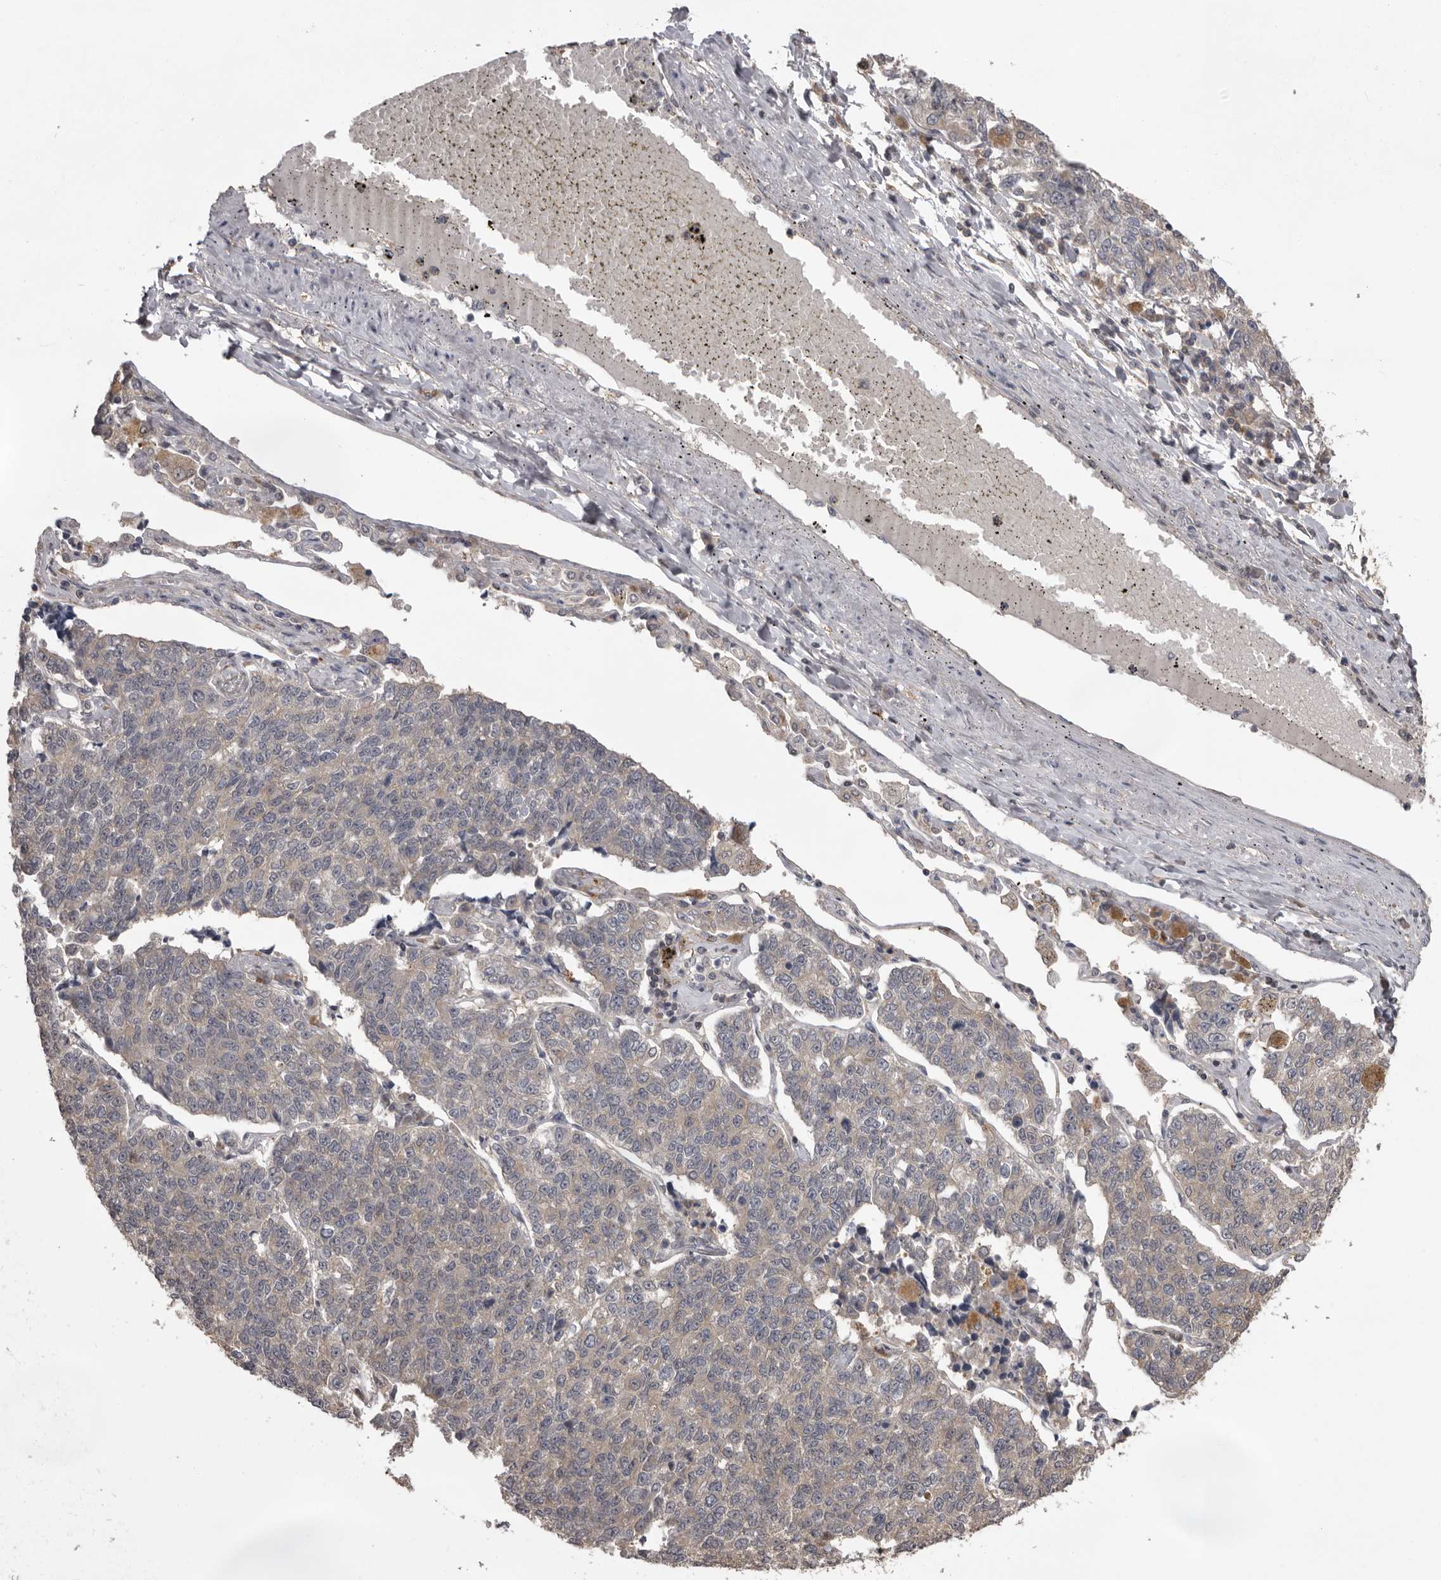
{"staining": {"intensity": "weak", "quantity": "<25%", "location": "cytoplasmic/membranous"}, "tissue": "lung cancer", "cell_type": "Tumor cells", "image_type": "cancer", "snomed": [{"axis": "morphology", "description": "Adenocarcinoma, NOS"}, {"axis": "topography", "description": "Lung"}], "caption": "Tumor cells show no significant protein positivity in lung cancer.", "gene": "MDH1", "patient": {"sex": "male", "age": 49}}